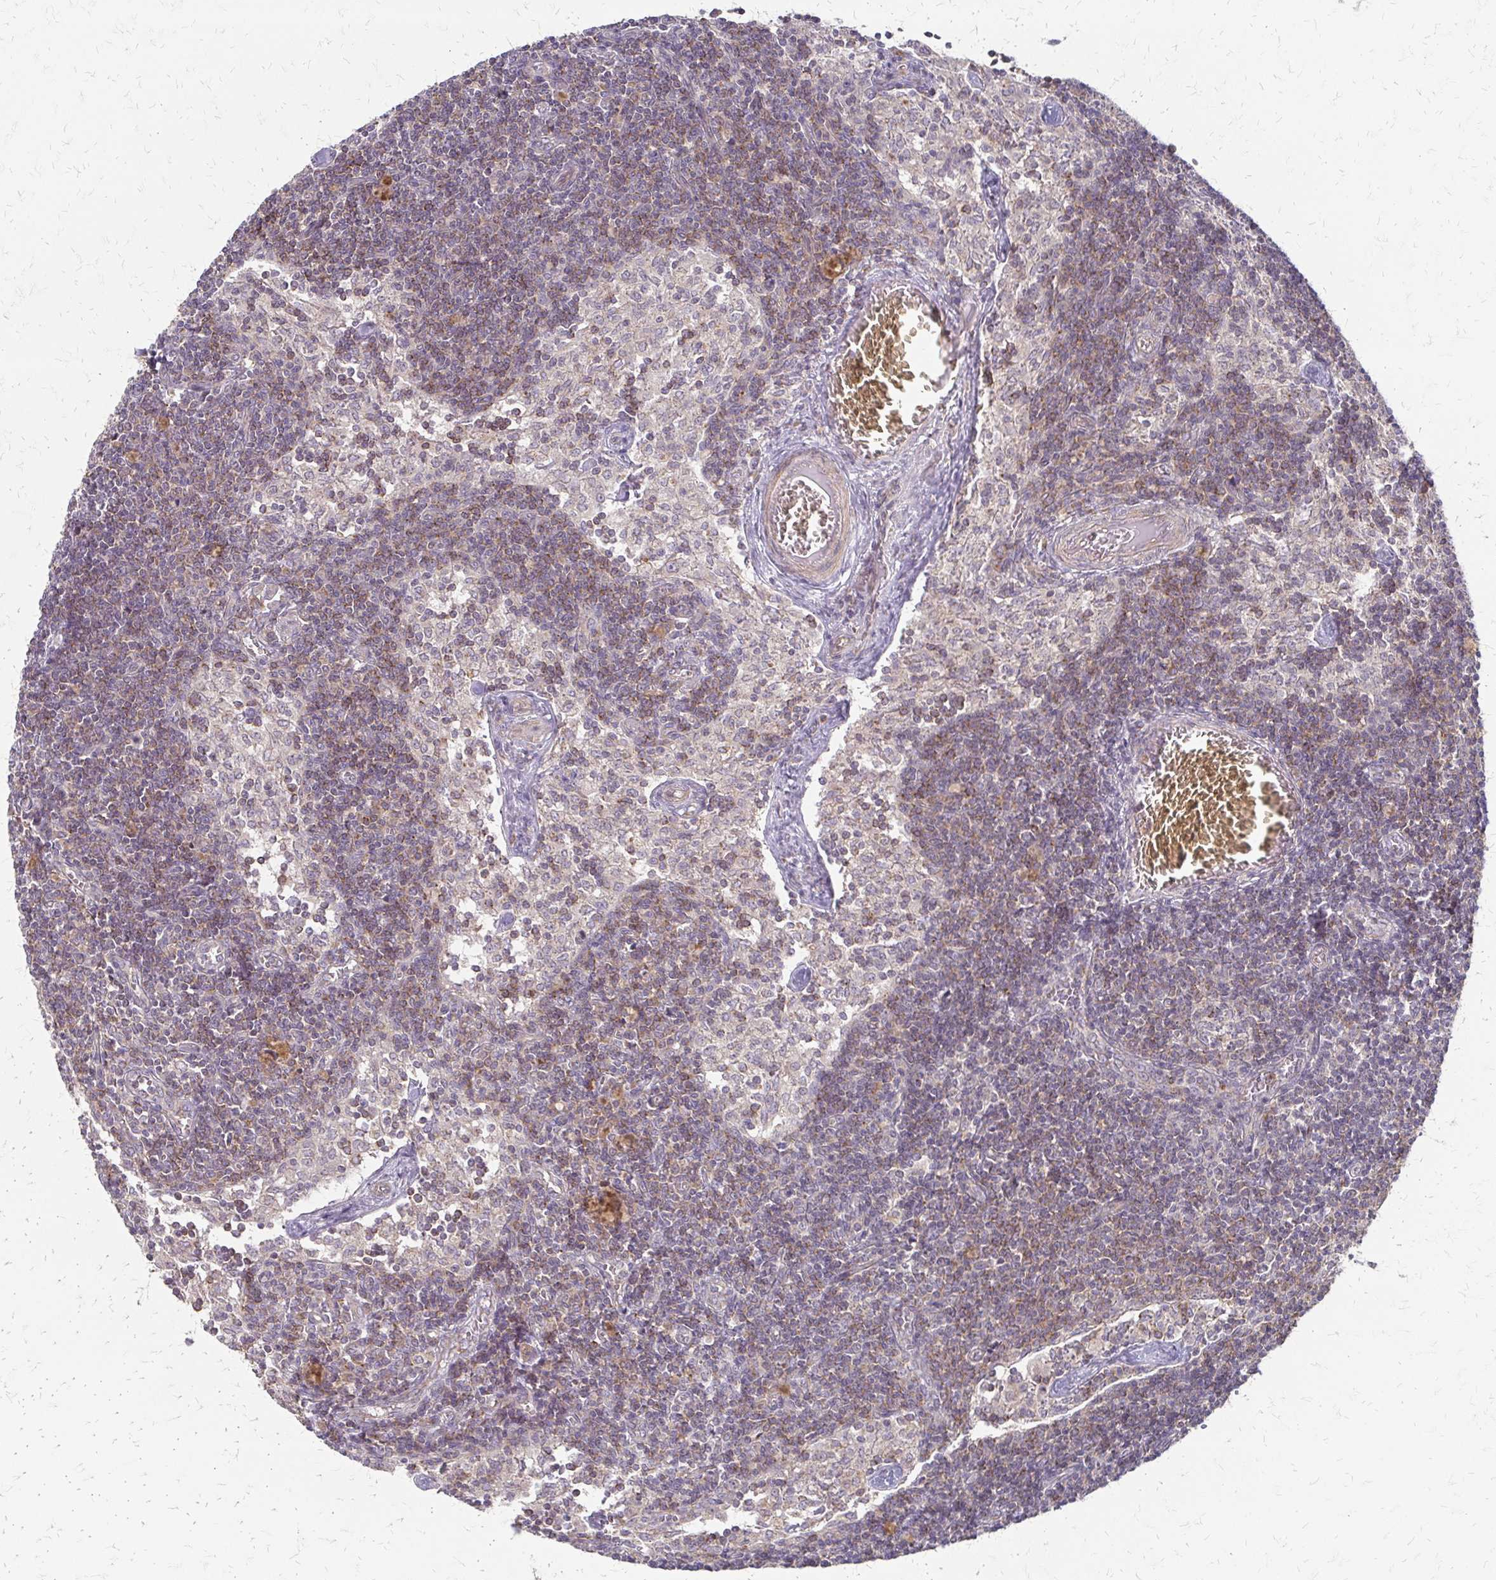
{"staining": {"intensity": "weak", "quantity": "25%-75%", "location": "cytoplasmic/membranous"}, "tissue": "lymph node", "cell_type": "Non-germinal center cells", "image_type": "normal", "snomed": [{"axis": "morphology", "description": "Normal tissue, NOS"}, {"axis": "topography", "description": "Lymph node"}], "caption": "DAB immunohistochemical staining of unremarkable human lymph node shows weak cytoplasmic/membranous protein positivity in about 25%-75% of non-germinal center cells.", "gene": "ZNF383", "patient": {"sex": "female", "age": 31}}